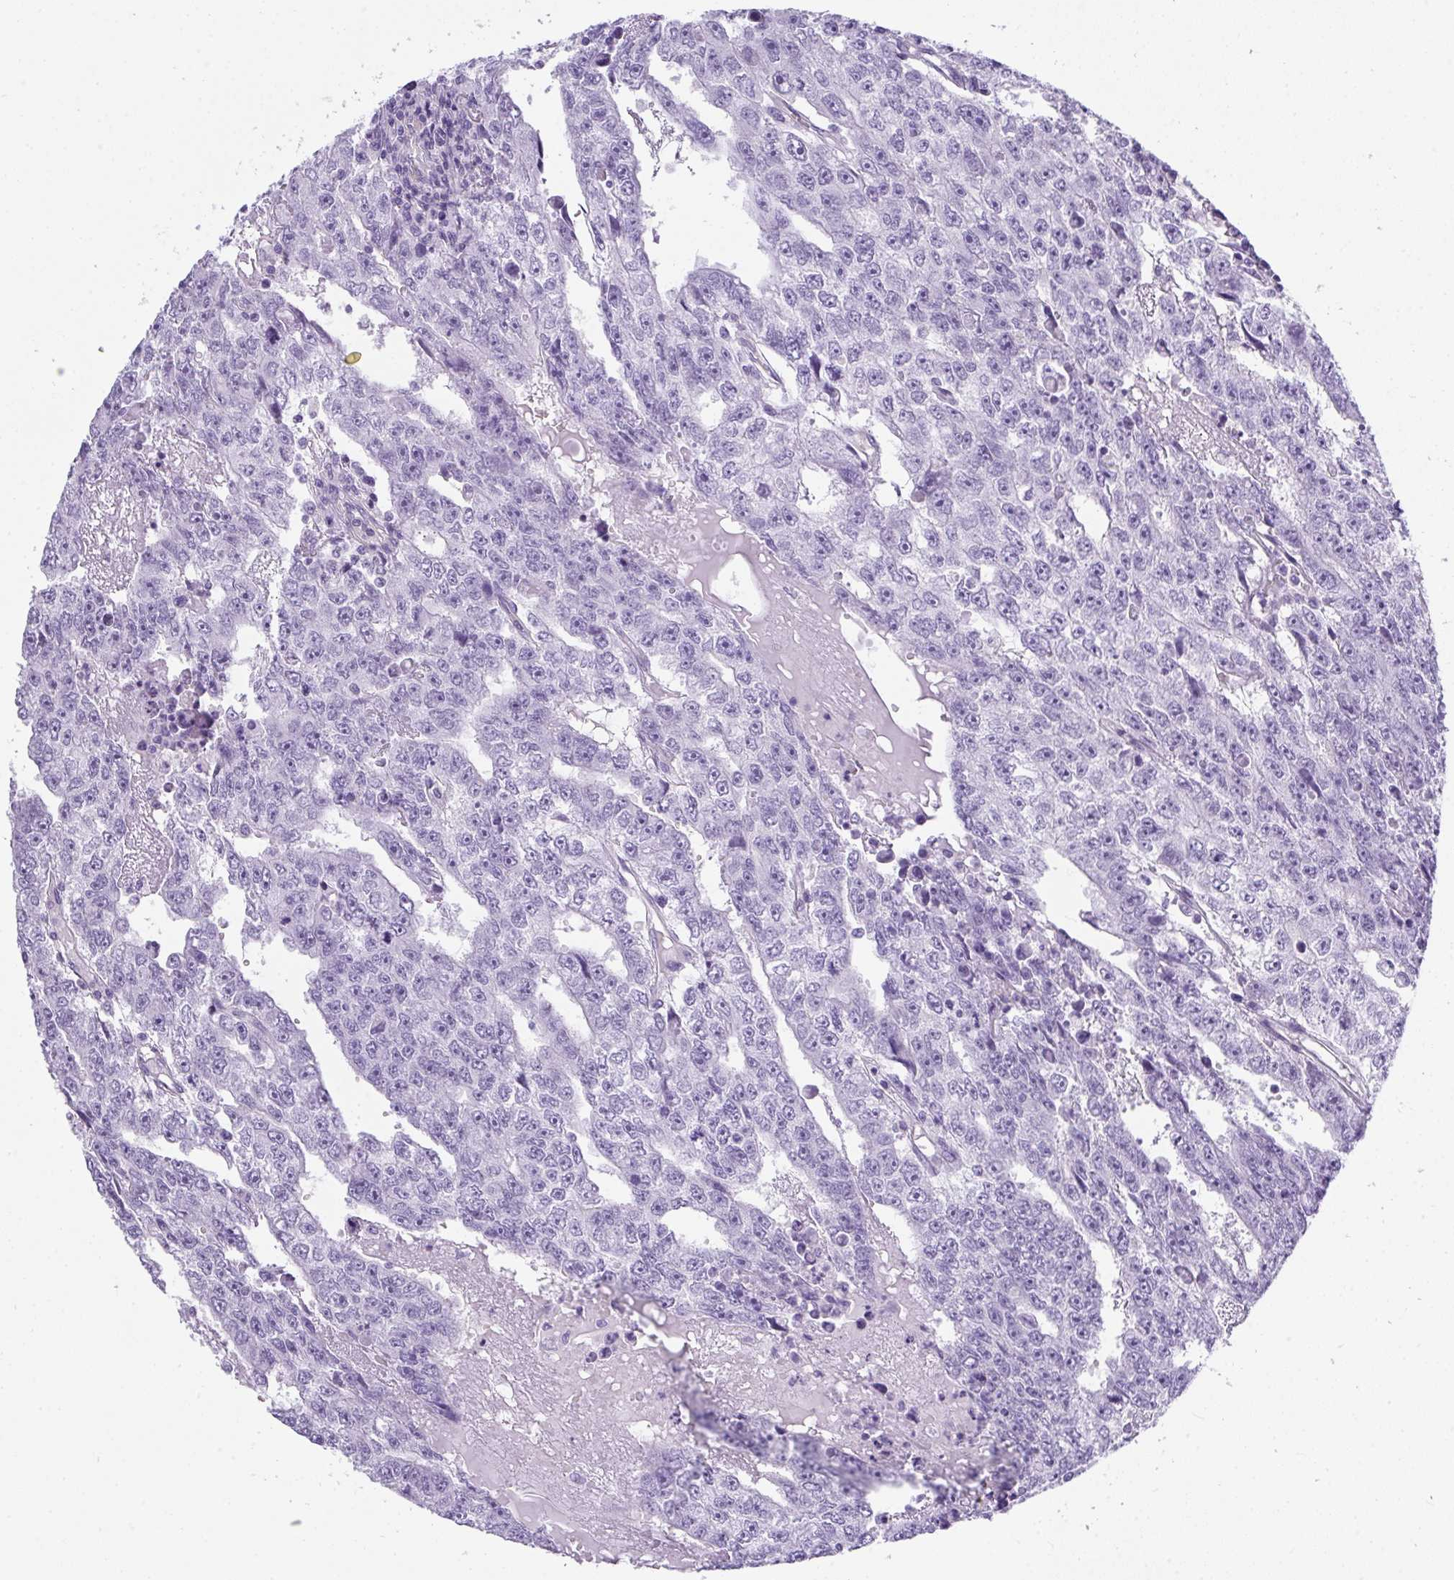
{"staining": {"intensity": "negative", "quantity": "none", "location": "none"}, "tissue": "testis cancer", "cell_type": "Tumor cells", "image_type": "cancer", "snomed": [{"axis": "morphology", "description": "Carcinoma, Embryonal, NOS"}, {"axis": "topography", "description": "Testis"}], "caption": "Immunohistochemistry of testis cancer (embryonal carcinoma) shows no positivity in tumor cells.", "gene": "PLPPR3", "patient": {"sex": "male", "age": 20}}